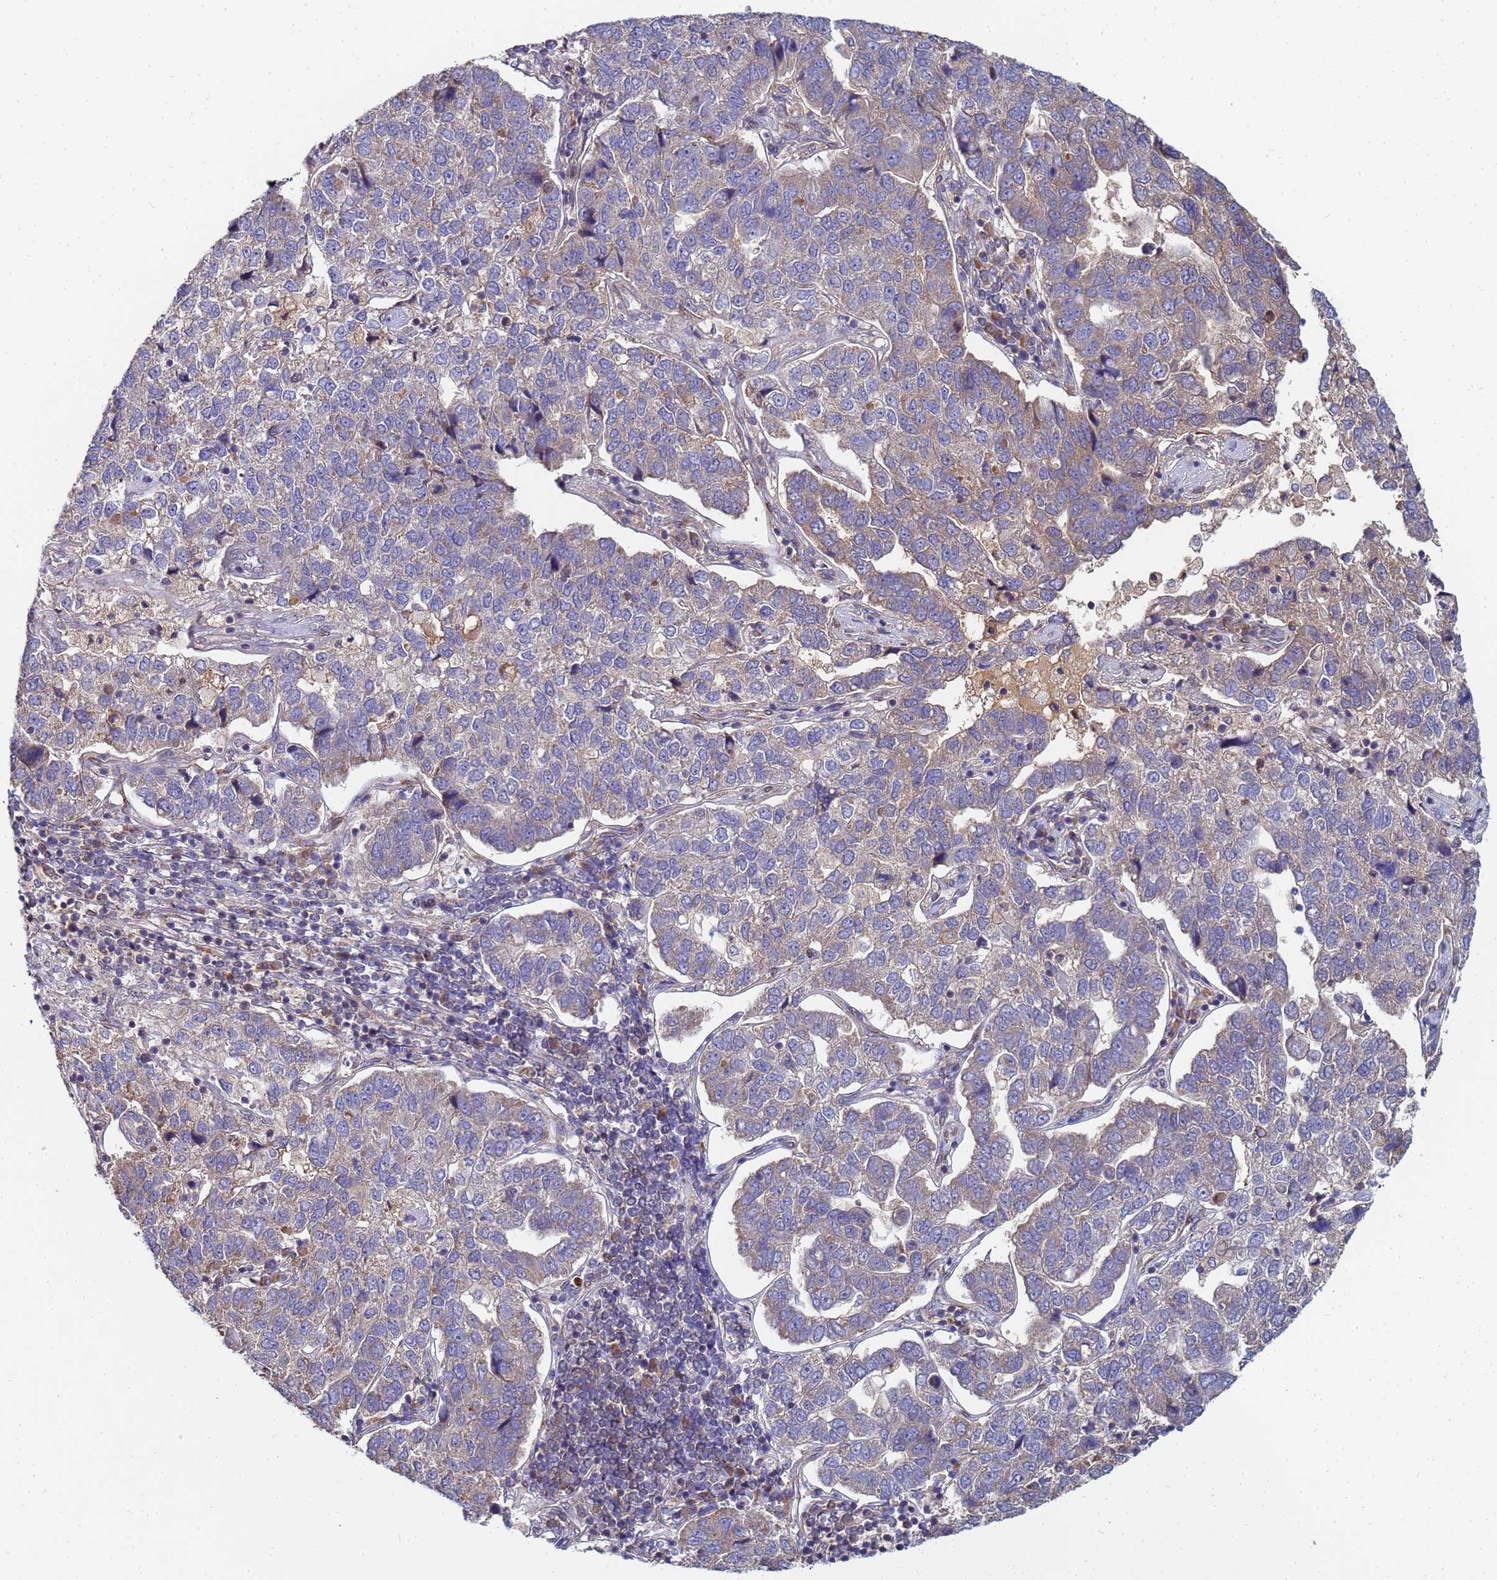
{"staining": {"intensity": "weak", "quantity": "25%-75%", "location": "cytoplasmic/membranous"}, "tissue": "pancreatic cancer", "cell_type": "Tumor cells", "image_type": "cancer", "snomed": [{"axis": "morphology", "description": "Adenocarcinoma, NOS"}, {"axis": "topography", "description": "Pancreas"}], "caption": "Pancreatic adenocarcinoma tissue demonstrates weak cytoplasmic/membranous positivity in about 25%-75% of tumor cells (DAB IHC, brown staining for protein, blue staining for nuclei).", "gene": "C5orf34", "patient": {"sex": "female", "age": 61}}